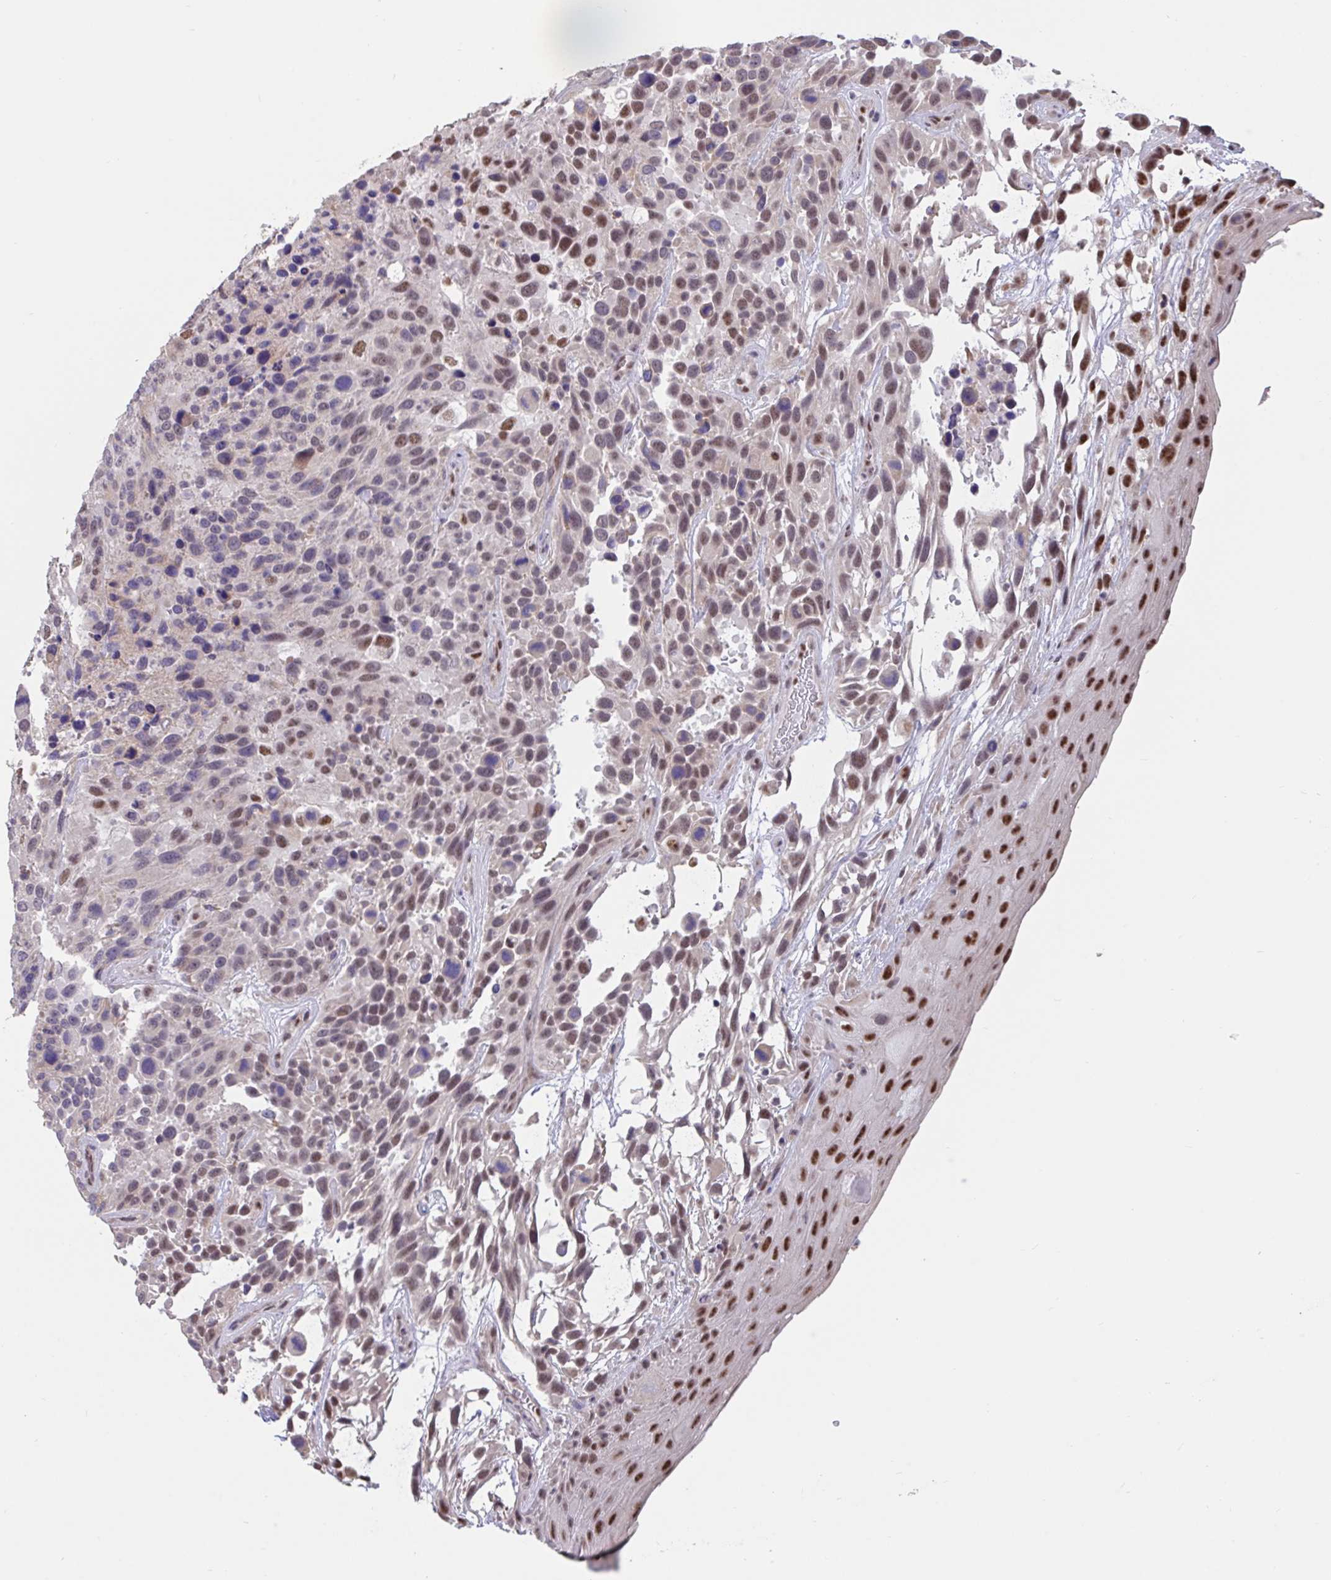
{"staining": {"intensity": "moderate", "quantity": "25%-75%", "location": "nuclear"}, "tissue": "urothelial cancer", "cell_type": "Tumor cells", "image_type": "cancer", "snomed": [{"axis": "morphology", "description": "Urothelial carcinoma, High grade"}, {"axis": "topography", "description": "Urinary bladder"}], "caption": "Immunohistochemical staining of human urothelial carcinoma (high-grade) shows medium levels of moderate nuclear protein staining in approximately 25%-75% of tumor cells. Nuclei are stained in blue.", "gene": "DDX39A", "patient": {"sex": "female", "age": 70}}